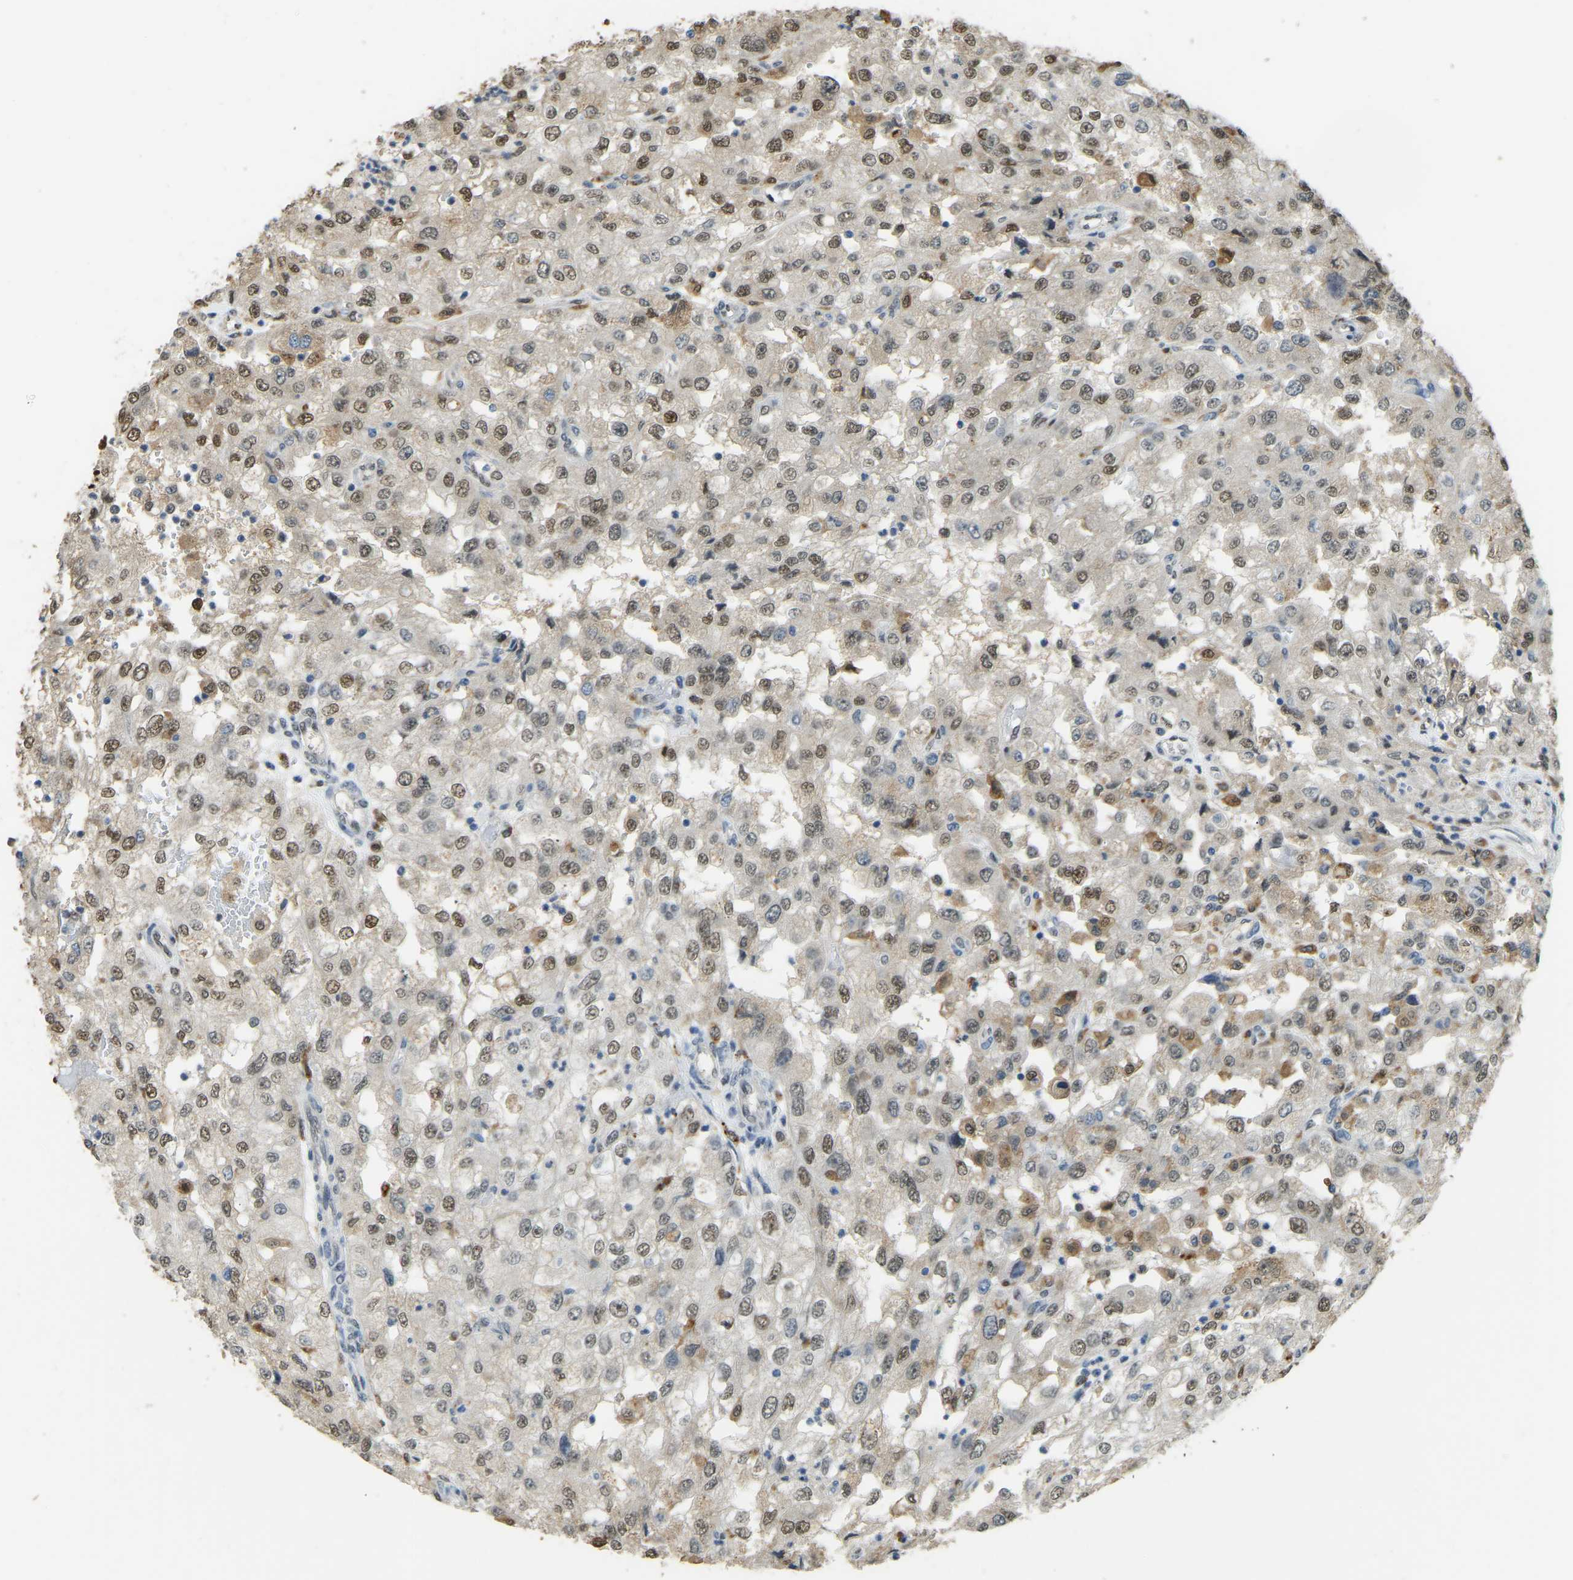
{"staining": {"intensity": "moderate", "quantity": ">75%", "location": "cytoplasmic/membranous,nuclear"}, "tissue": "renal cancer", "cell_type": "Tumor cells", "image_type": "cancer", "snomed": [{"axis": "morphology", "description": "Adenocarcinoma, NOS"}, {"axis": "topography", "description": "Kidney"}], "caption": "Renal adenocarcinoma tissue exhibits moderate cytoplasmic/membranous and nuclear expression in about >75% of tumor cells, visualized by immunohistochemistry.", "gene": "NANS", "patient": {"sex": "female", "age": 54}}